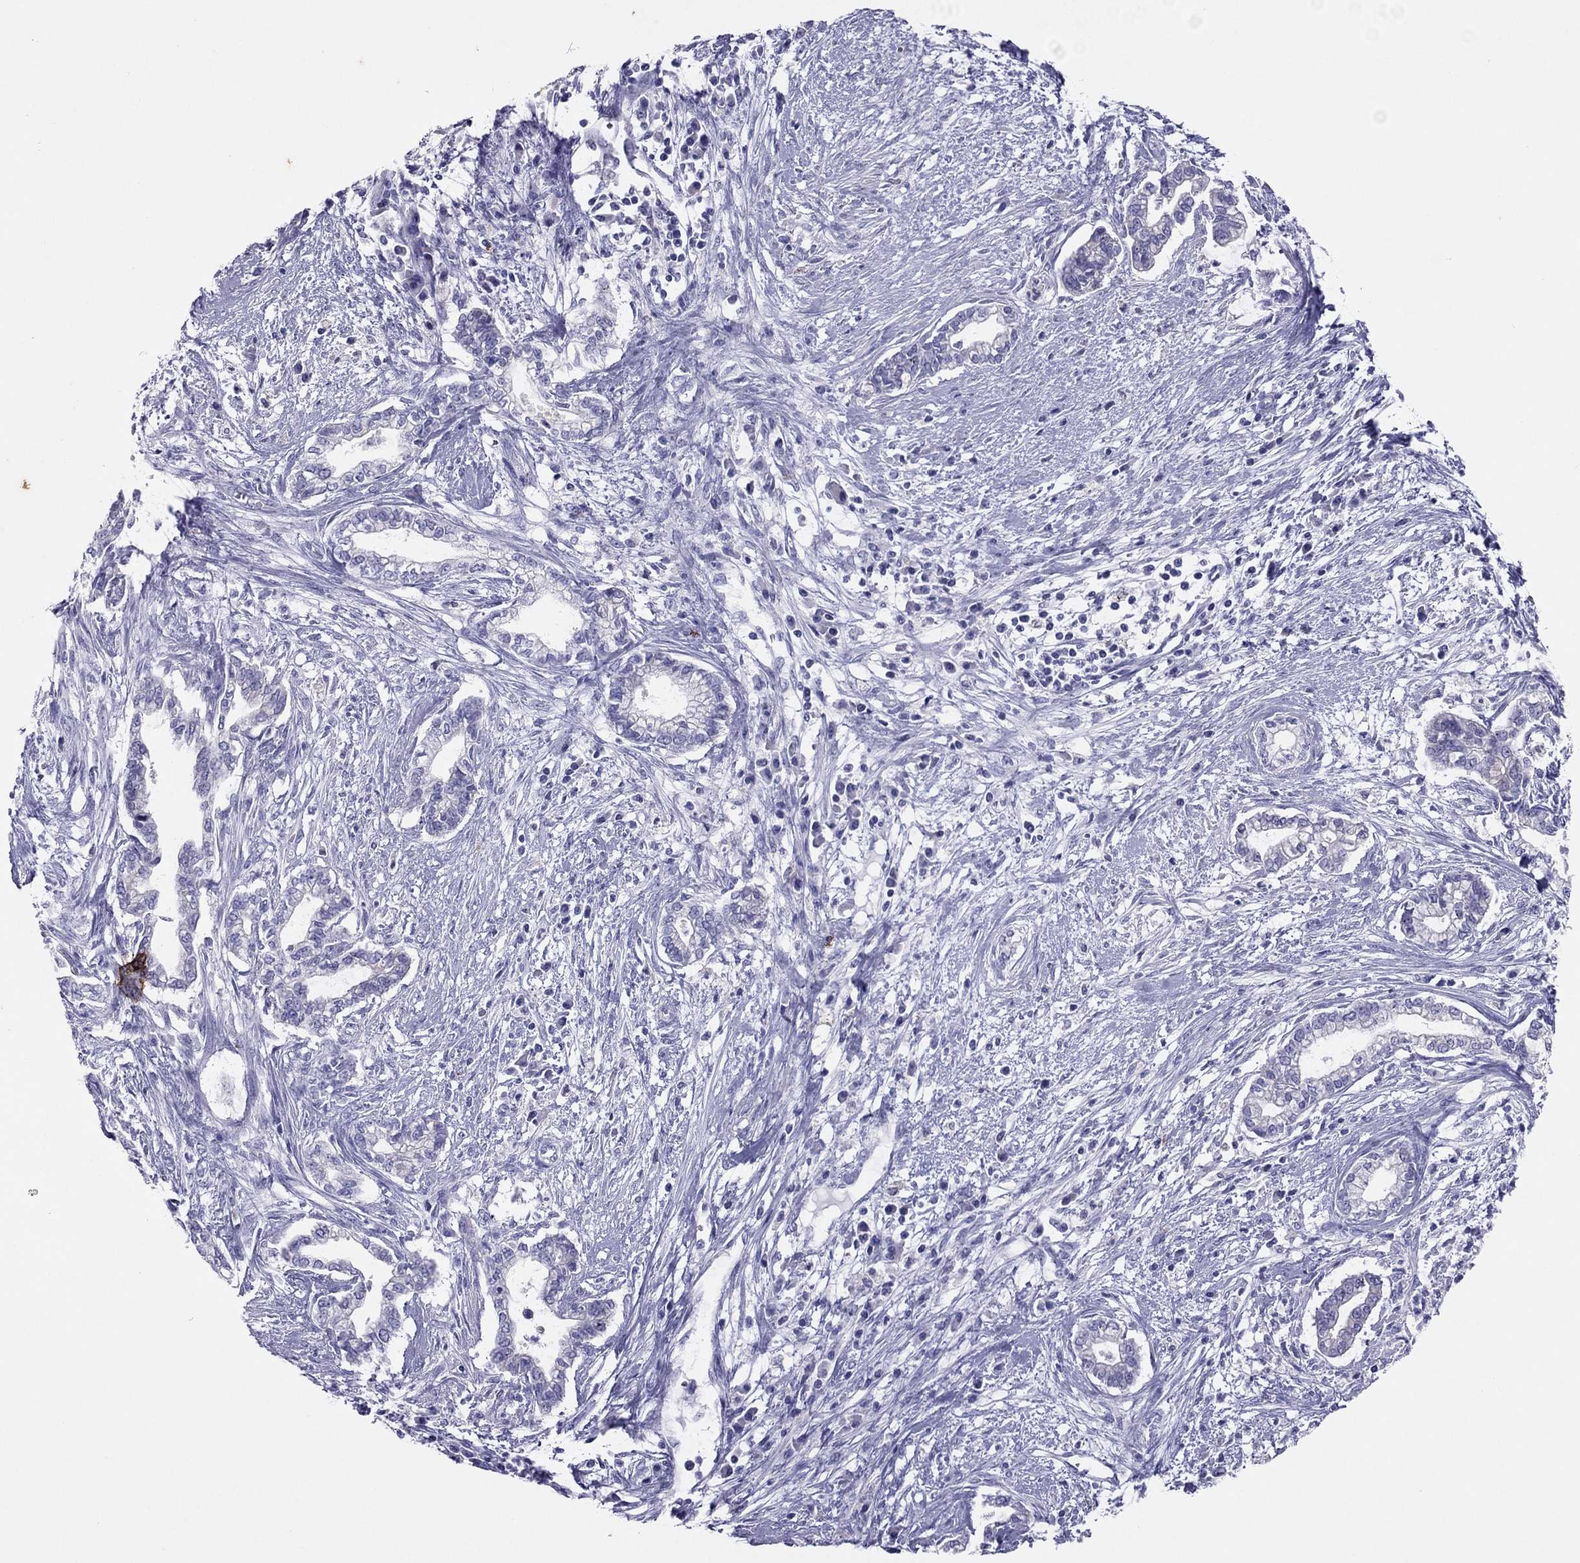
{"staining": {"intensity": "negative", "quantity": "none", "location": "none"}, "tissue": "cervical cancer", "cell_type": "Tumor cells", "image_type": "cancer", "snomed": [{"axis": "morphology", "description": "Adenocarcinoma, NOS"}, {"axis": "topography", "description": "Cervix"}], "caption": "High magnification brightfield microscopy of cervical cancer (adenocarcinoma) stained with DAB (brown) and counterstained with hematoxylin (blue): tumor cells show no significant staining. (Brightfield microscopy of DAB (3,3'-diaminobenzidine) IHC at high magnification).", "gene": "MAEL", "patient": {"sex": "female", "age": 62}}